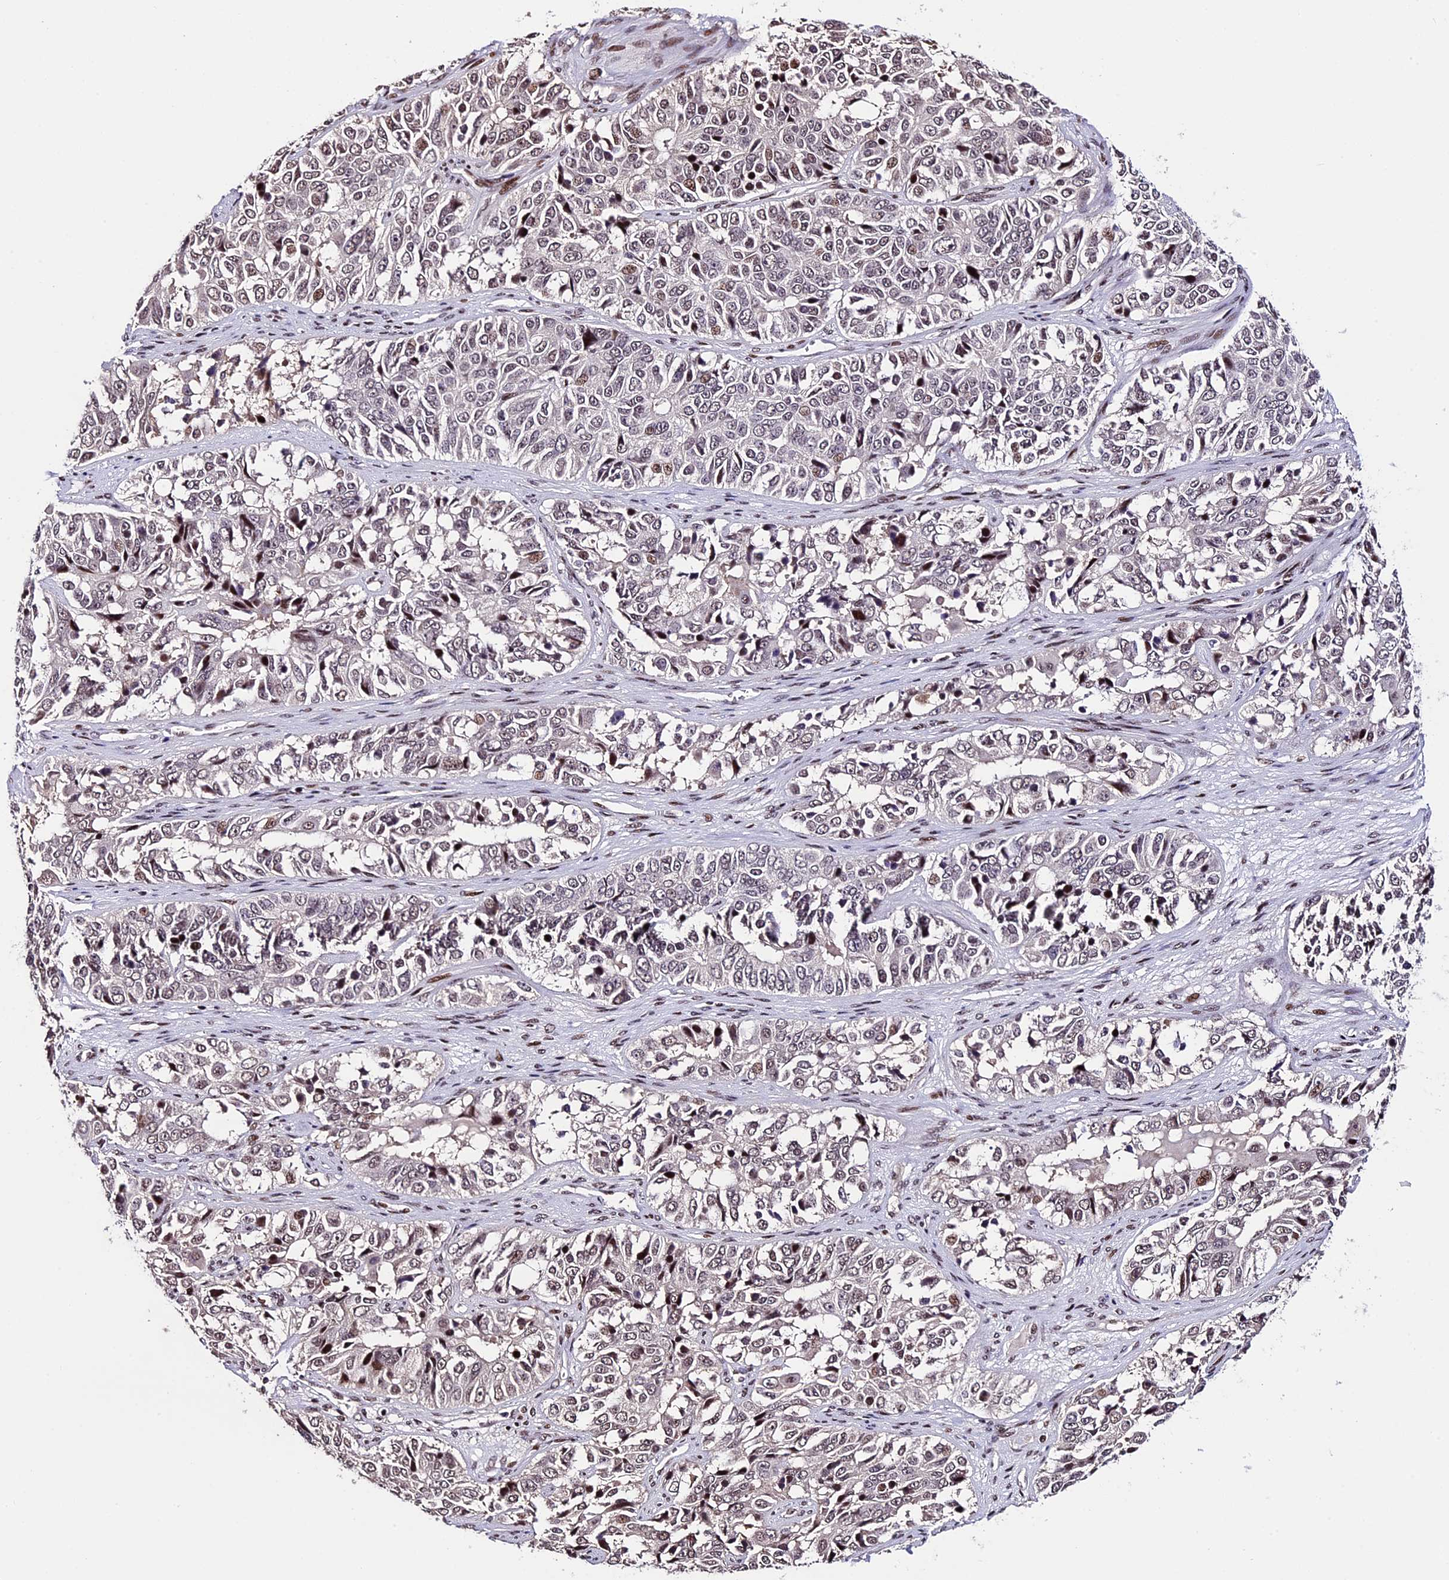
{"staining": {"intensity": "weak", "quantity": "25%-75%", "location": "nuclear"}, "tissue": "ovarian cancer", "cell_type": "Tumor cells", "image_type": "cancer", "snomed": [{"axis": "morphology", "description": "Carcinoma, endometroid"}, {"axis": "topography", "description": "Ovary"}], "caption": "DAB immunohistochemical staining of ovarian cancer (endometroid carcinoma) demonstrates weak nuclear protein staining in approximately 25%-75% of tumor cells. (Stains: DAB (3,3'-diaminobenzidine) in brown, nuclei in blue, Microscopy: brightfield microscopy at high magnification).", "gene": "TCP11L2", "patient": {"sex": "female", "age": 51}}